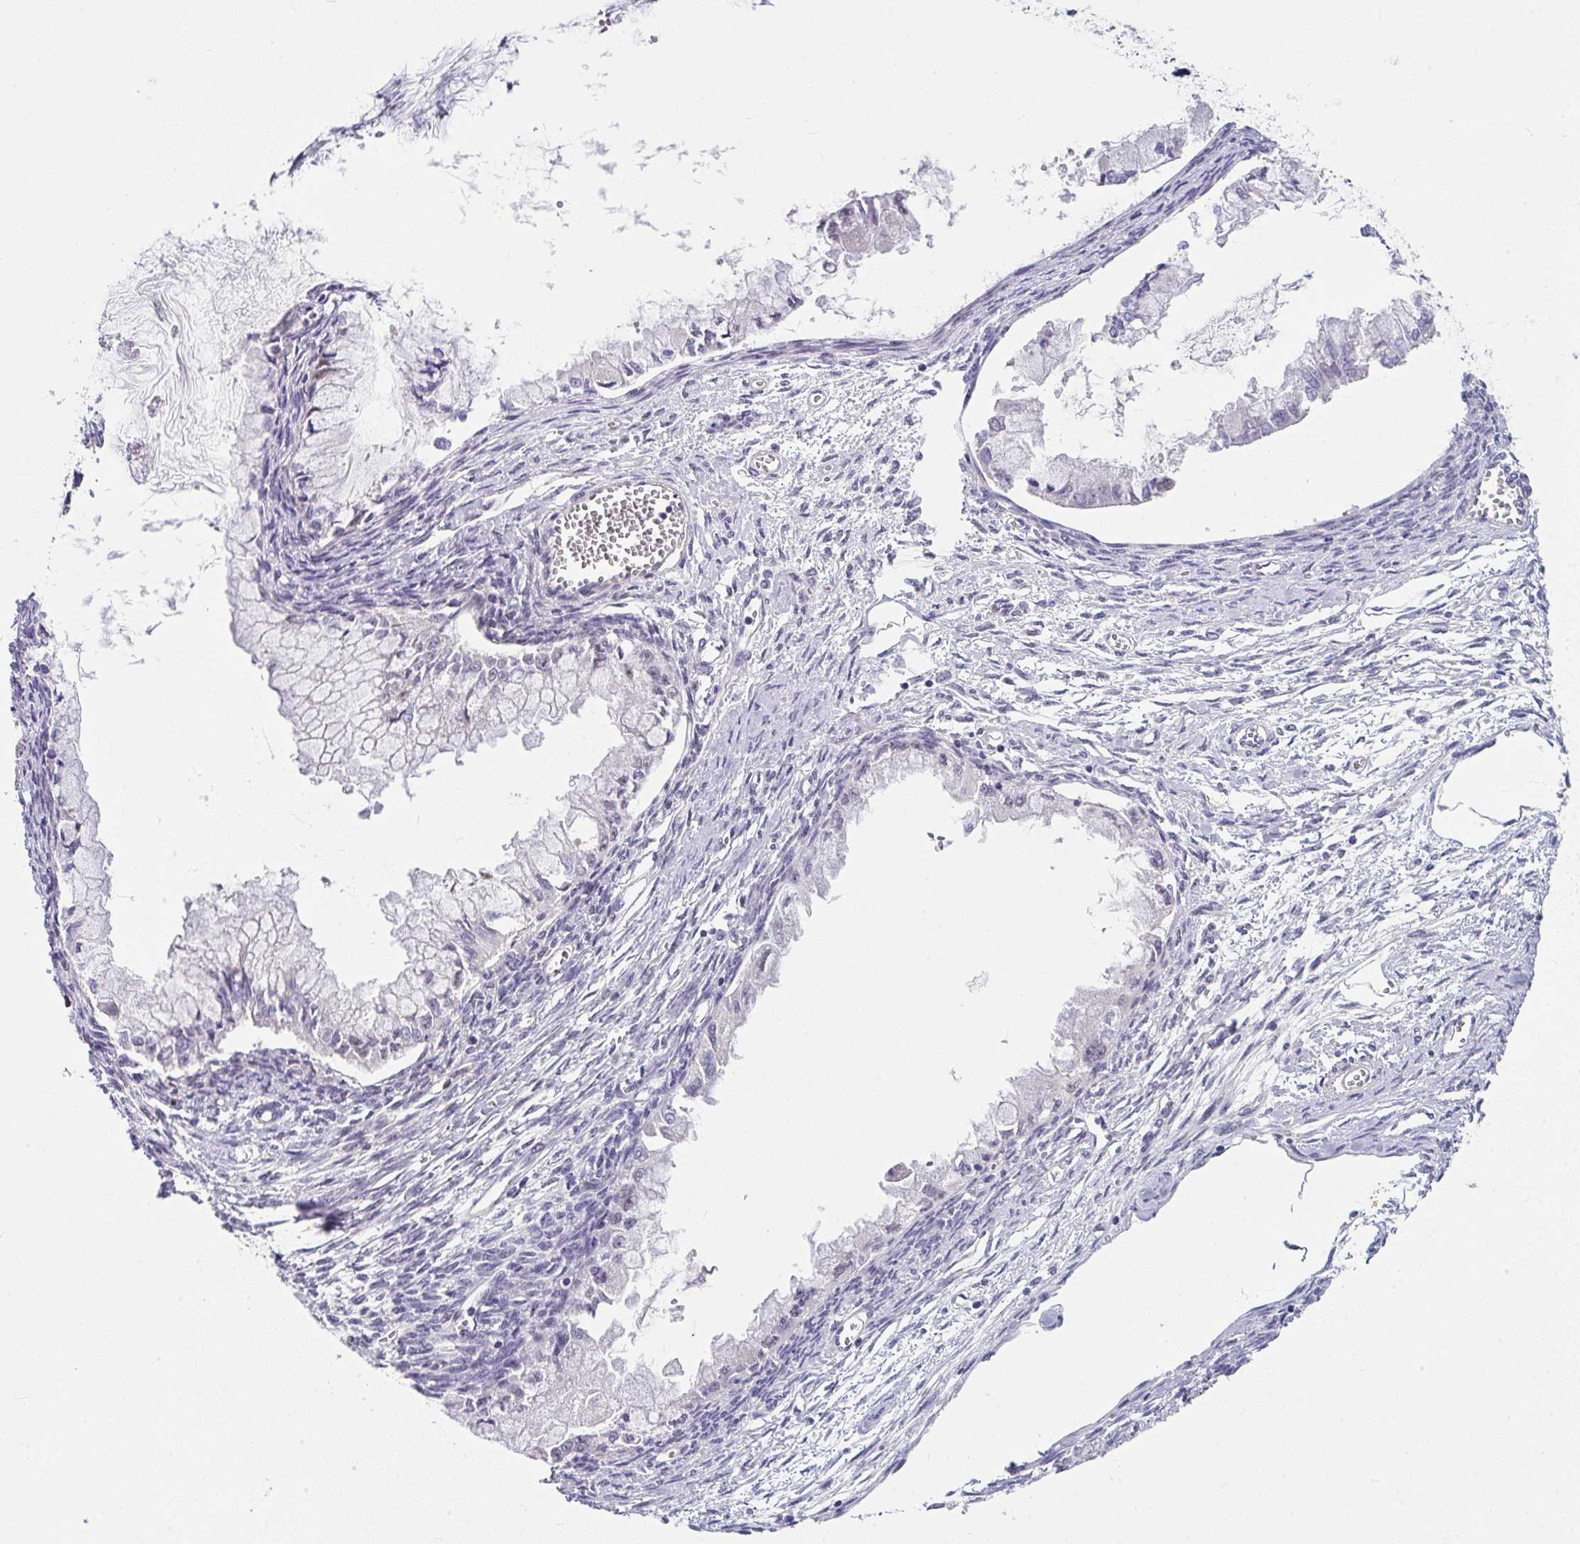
{"staining": {"intensity": "negative", "quantity": "none", "location": "none"}, "tissue": "ovarian cancer", "cell_type": "Tumor cells", "image_type": "cancer", "snomed": [{"axis": "morphology", "description": "Cystadenocarcinoma, mucinous, NOS"}, {"axis": "topography", "description": "Ovary"}], "caption": "Tumor cells are negative for brown protein staining in mucinous cystadenocarcinoma (ovarian).", "gene": "RBBP6", "patient": {"sex": "female", "age": 34}}